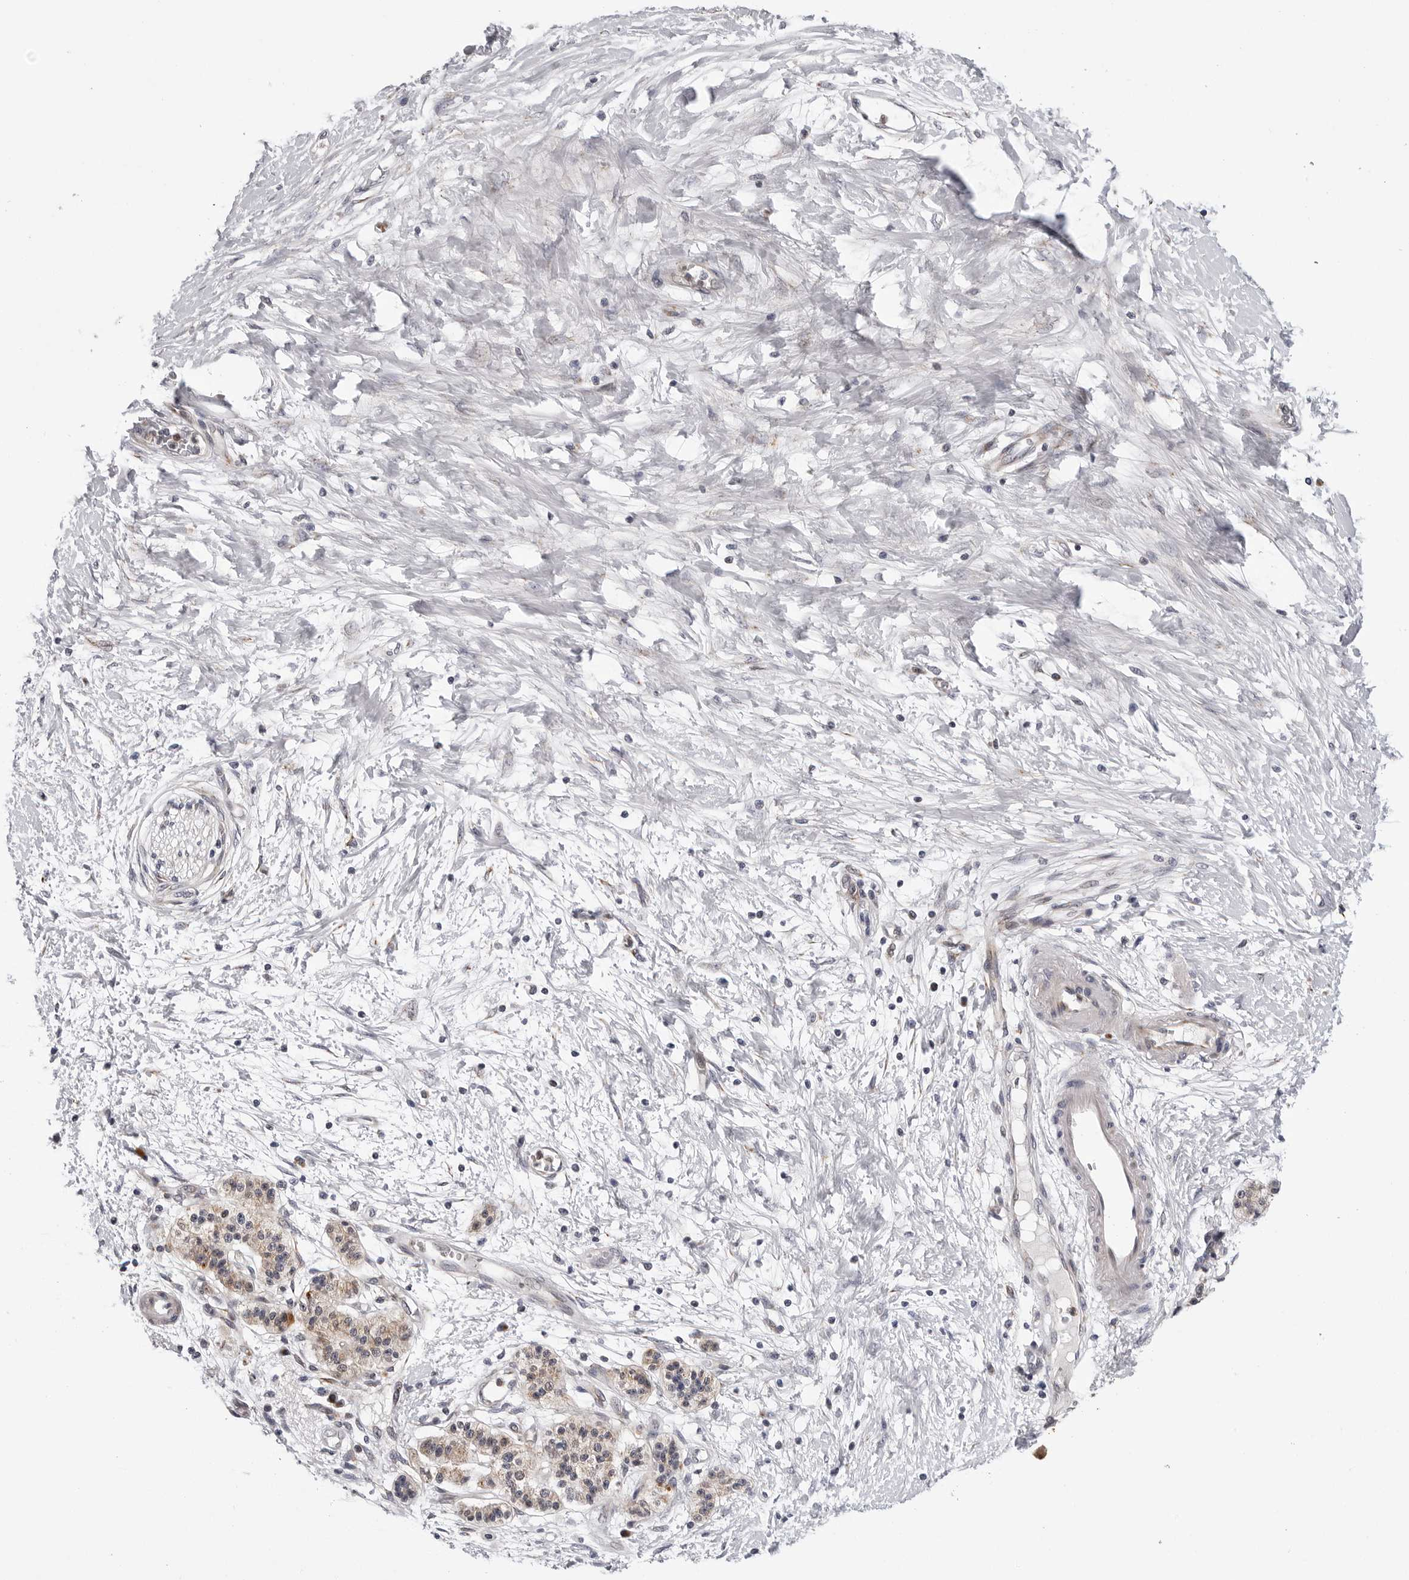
{"staining": {"intensity": "moderate", "quantity": ">75%", "location": "cytoplasmic/membranous"}, "tissue": "pancreatic cancer", "cell_type": "Tumor cells", "image_type": "cancer", "snomed": [{"axis": "morphology", "description": "Adenocarcinoma, NOS"}, {"axis": "topography", "description": "Pancreas"}], "caption": "Moderate cytoplasmic/membranous staining is identified in approximately >75% of tumor cells in pancreatic cancer. (IHC, brightfield microscopy, high magnification).", "gene": "CDK20", "patient": {"sex": "male", "age": 50}}